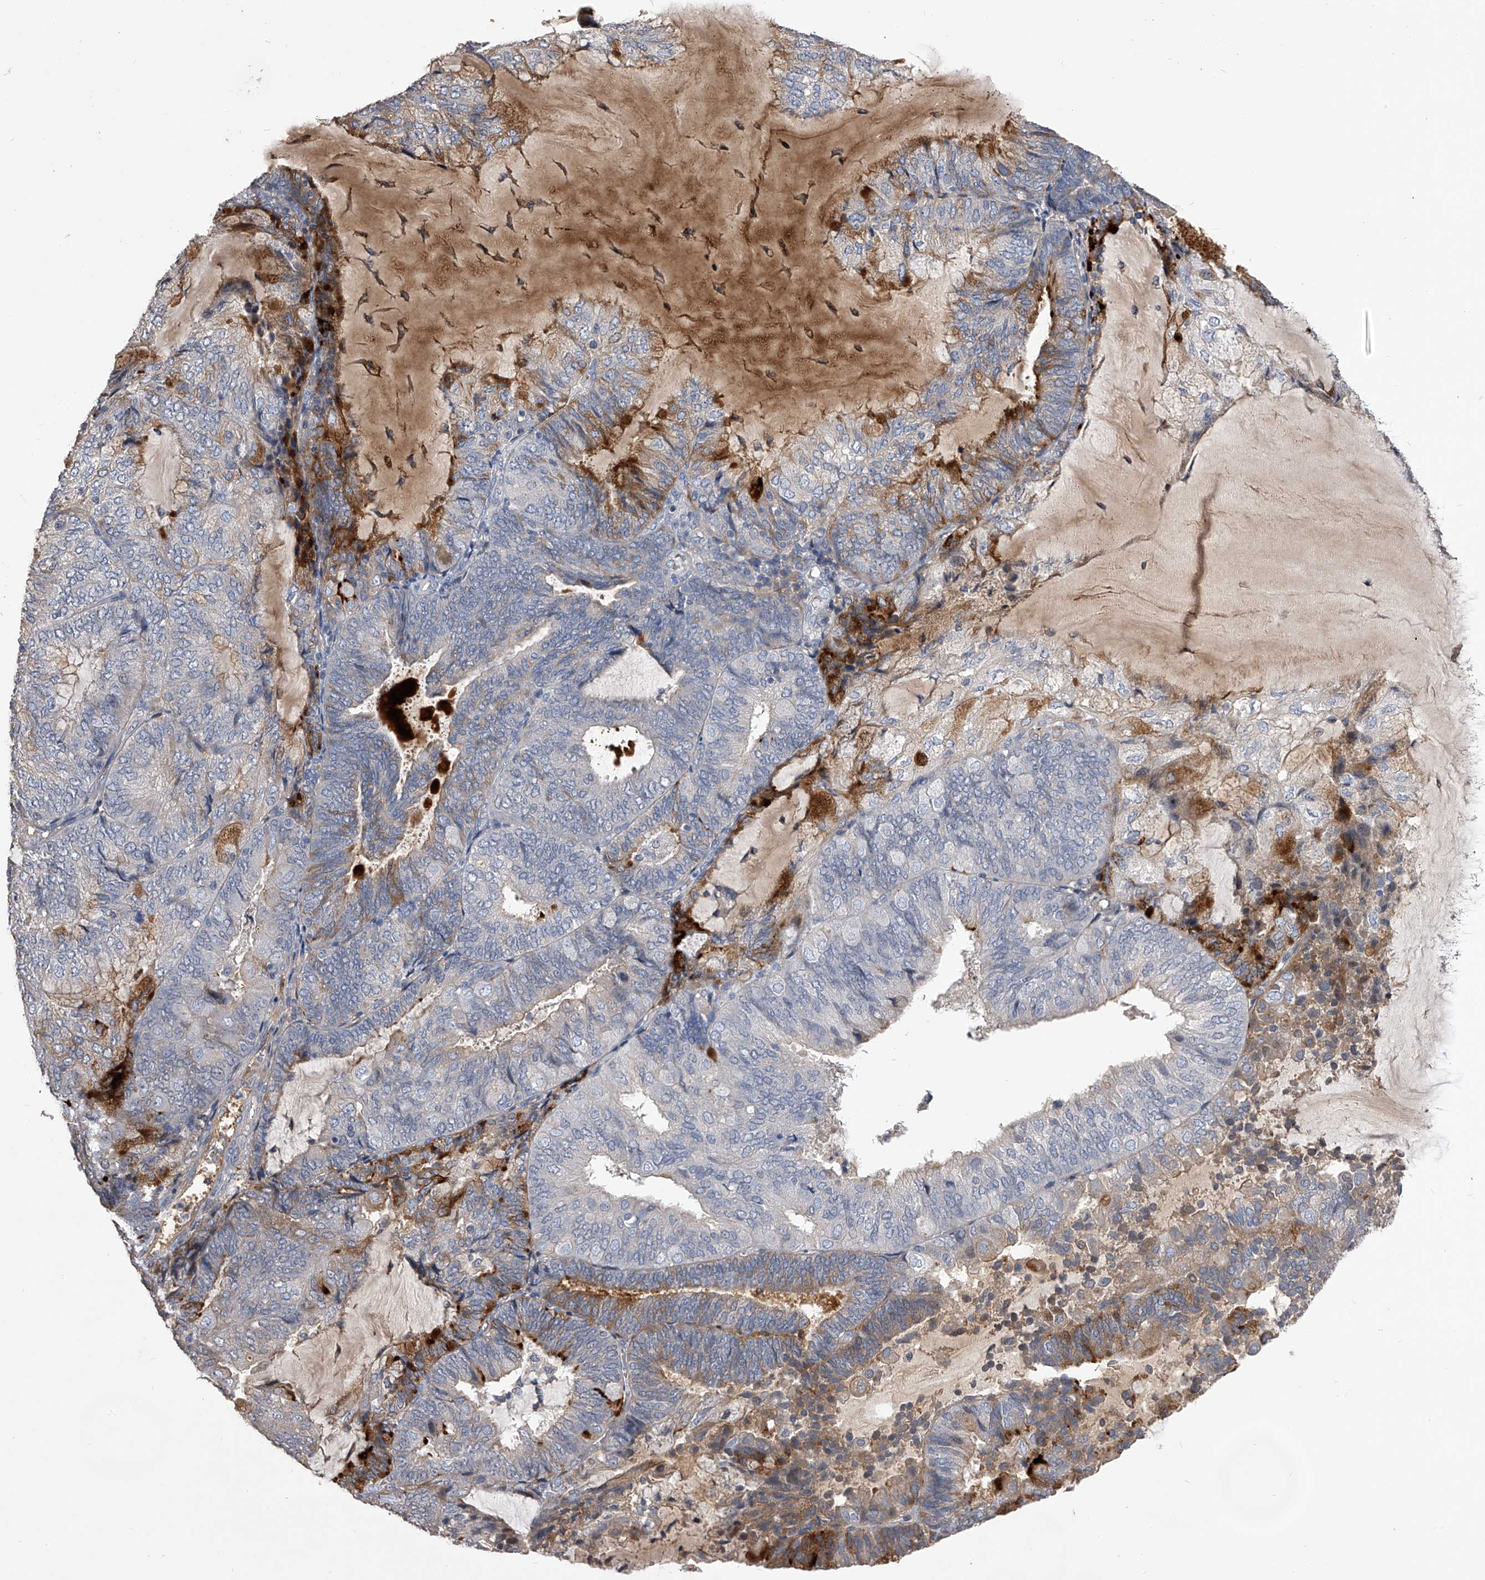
{"staining": {"intensity": "moderate", "quantity": "<25%", "location": "cytoplasmic/membranous"}, "tissue": "endometrial cancer", "cell_type": "Tumor cells", "image_type": "cancer", "snomed": [{"axis": "morphology", "description": "Adenocarcinoma, NOS"}, {"axis": "topography", "description": "Endometrium"}], "caption": "An image of human adenocarcinoma (endometrial) stained for a protein exhibits moderate cytoplasmic/membranous brown staining in tumor cells.", "gene": "MDN1", "patient": {"sex": "female", "age": 81}}